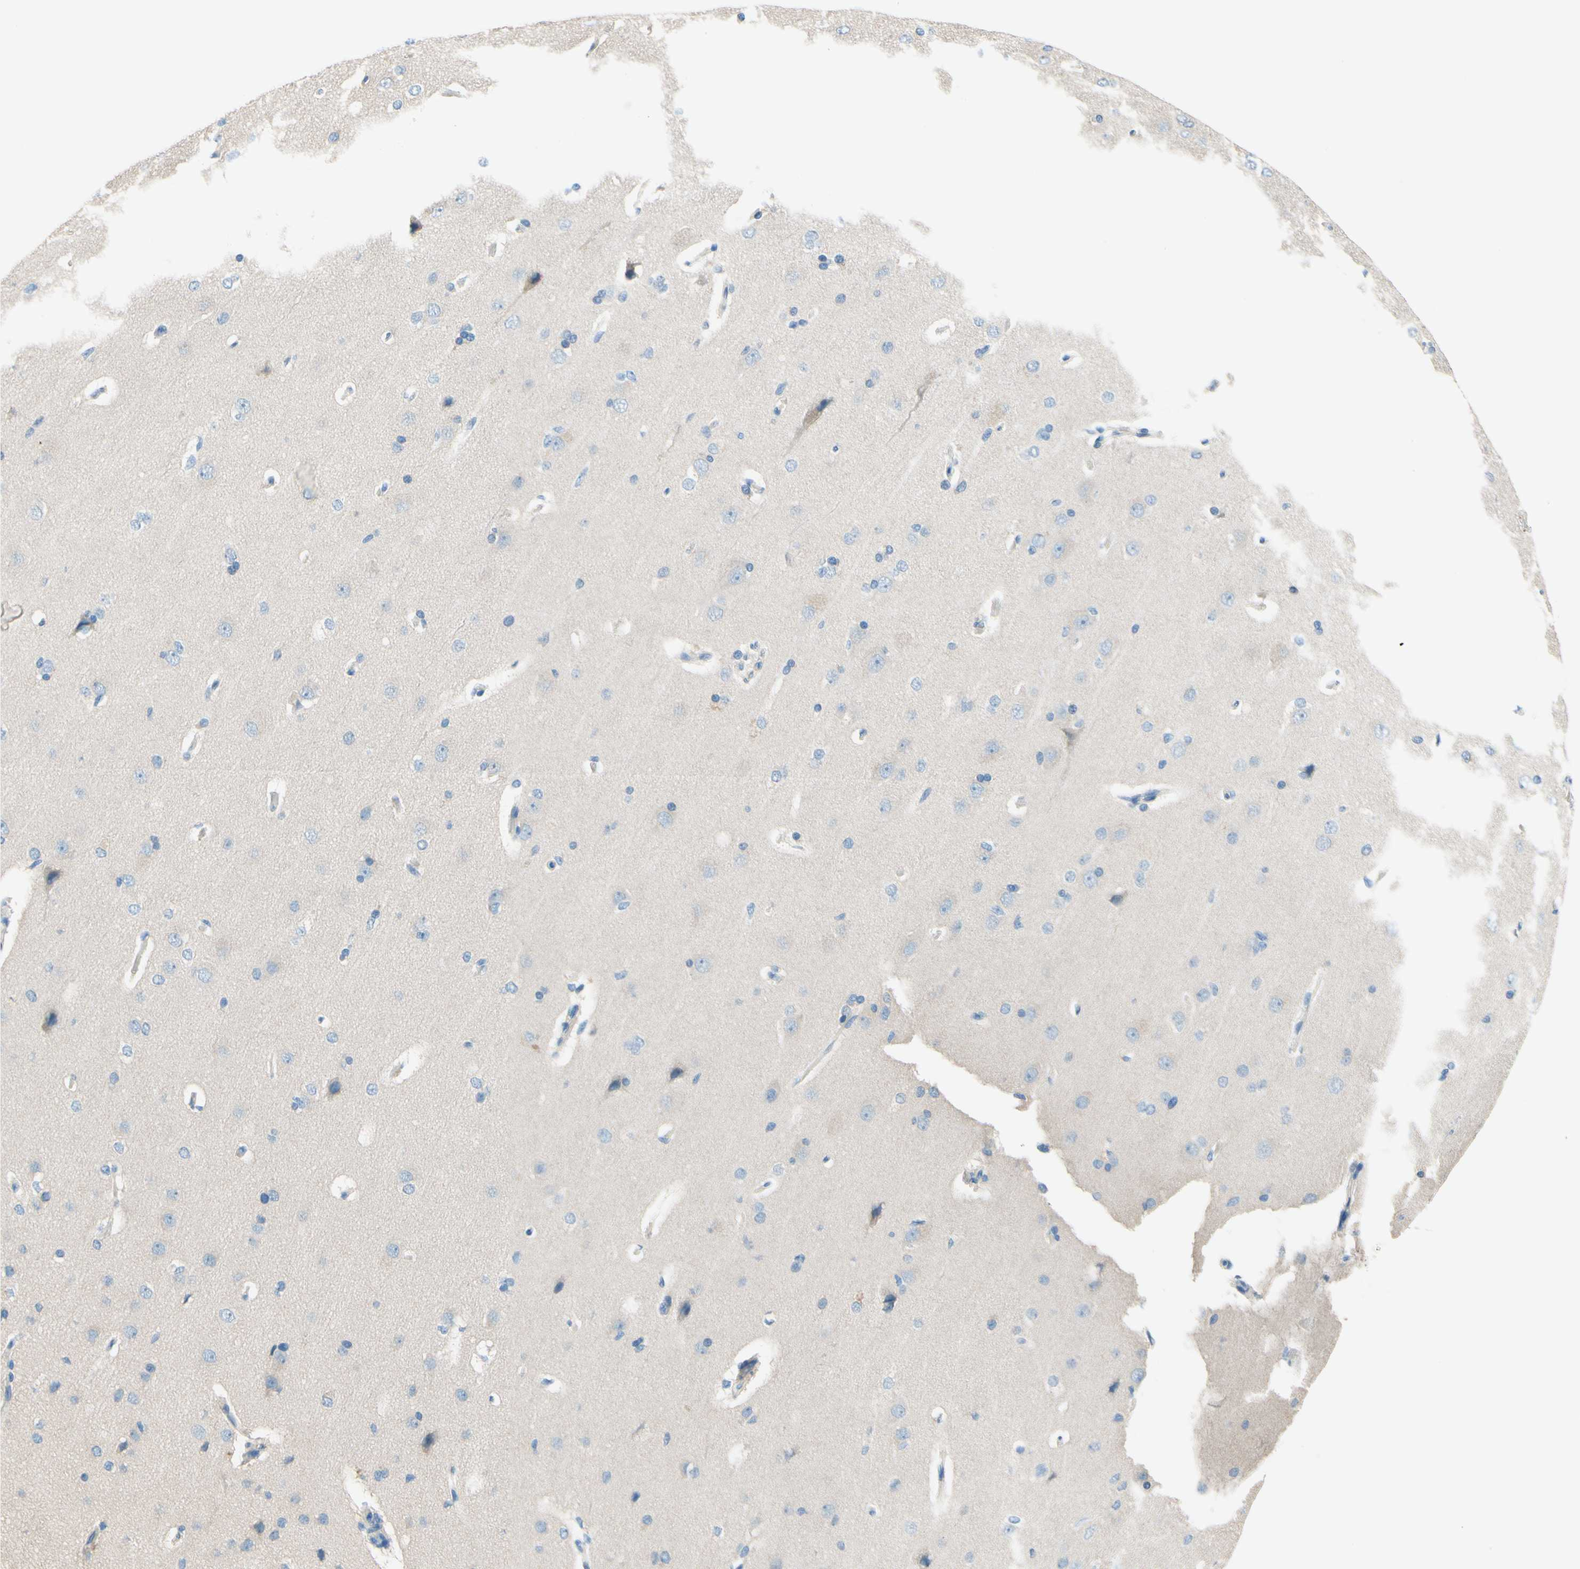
{"staining": {"intensity": "negative", "quantity": "none", "location": "none"}, "tissue": "cerebral cortex", "cell_type": "Endothelial cells", "image_type": "normal", "snomed": [{"axis": "morphology", "description": "Normal tissue, NOS"}, {"axis": "topography", "description": "Cerebral cortex"}], "caption": "Human cerebral cortex stained for a protein using immunohistochemistry reveals no positivity in endothelial cells.", "gene": "PASD1", "patient": {"sex": "male", "age": 62}}